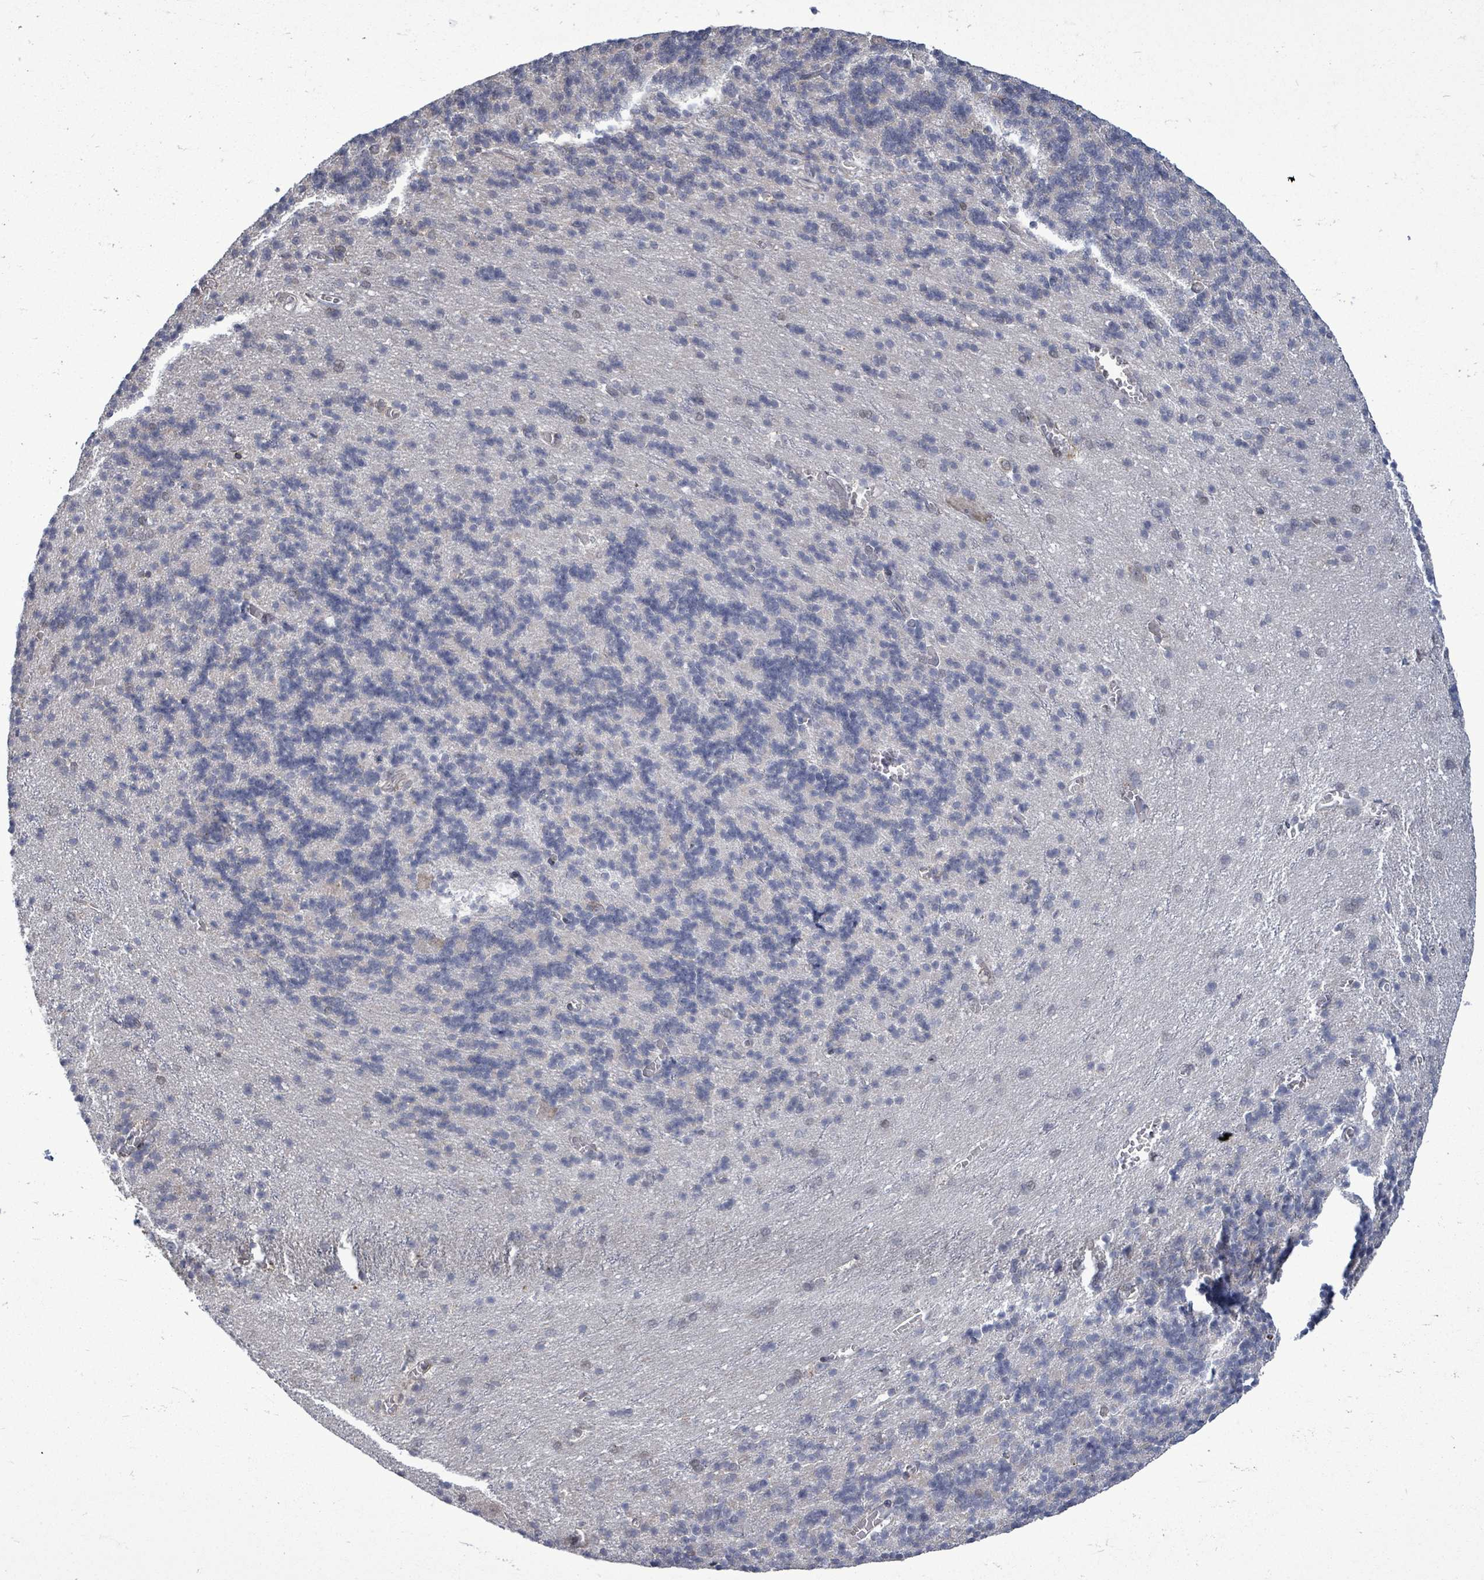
{"staining": {"intensity": "negative", "quantity": "none", "location": "none"}, "tissue": "cerebellum", "cell_type": "Cells in granular layer", "image_type": "normal", "snomed": [{"axis": "morphology", "description": "Normal tissue, NOS"}, {"axis": "topography", "description": "Cerebellum"}], "caption": "The image exhibits no significant staining in cells in granular layer of cerebellum. Nuclei are stained in blue.", "gene": "PAPSS1", "patient": {"sex": "male", "age": 37}}